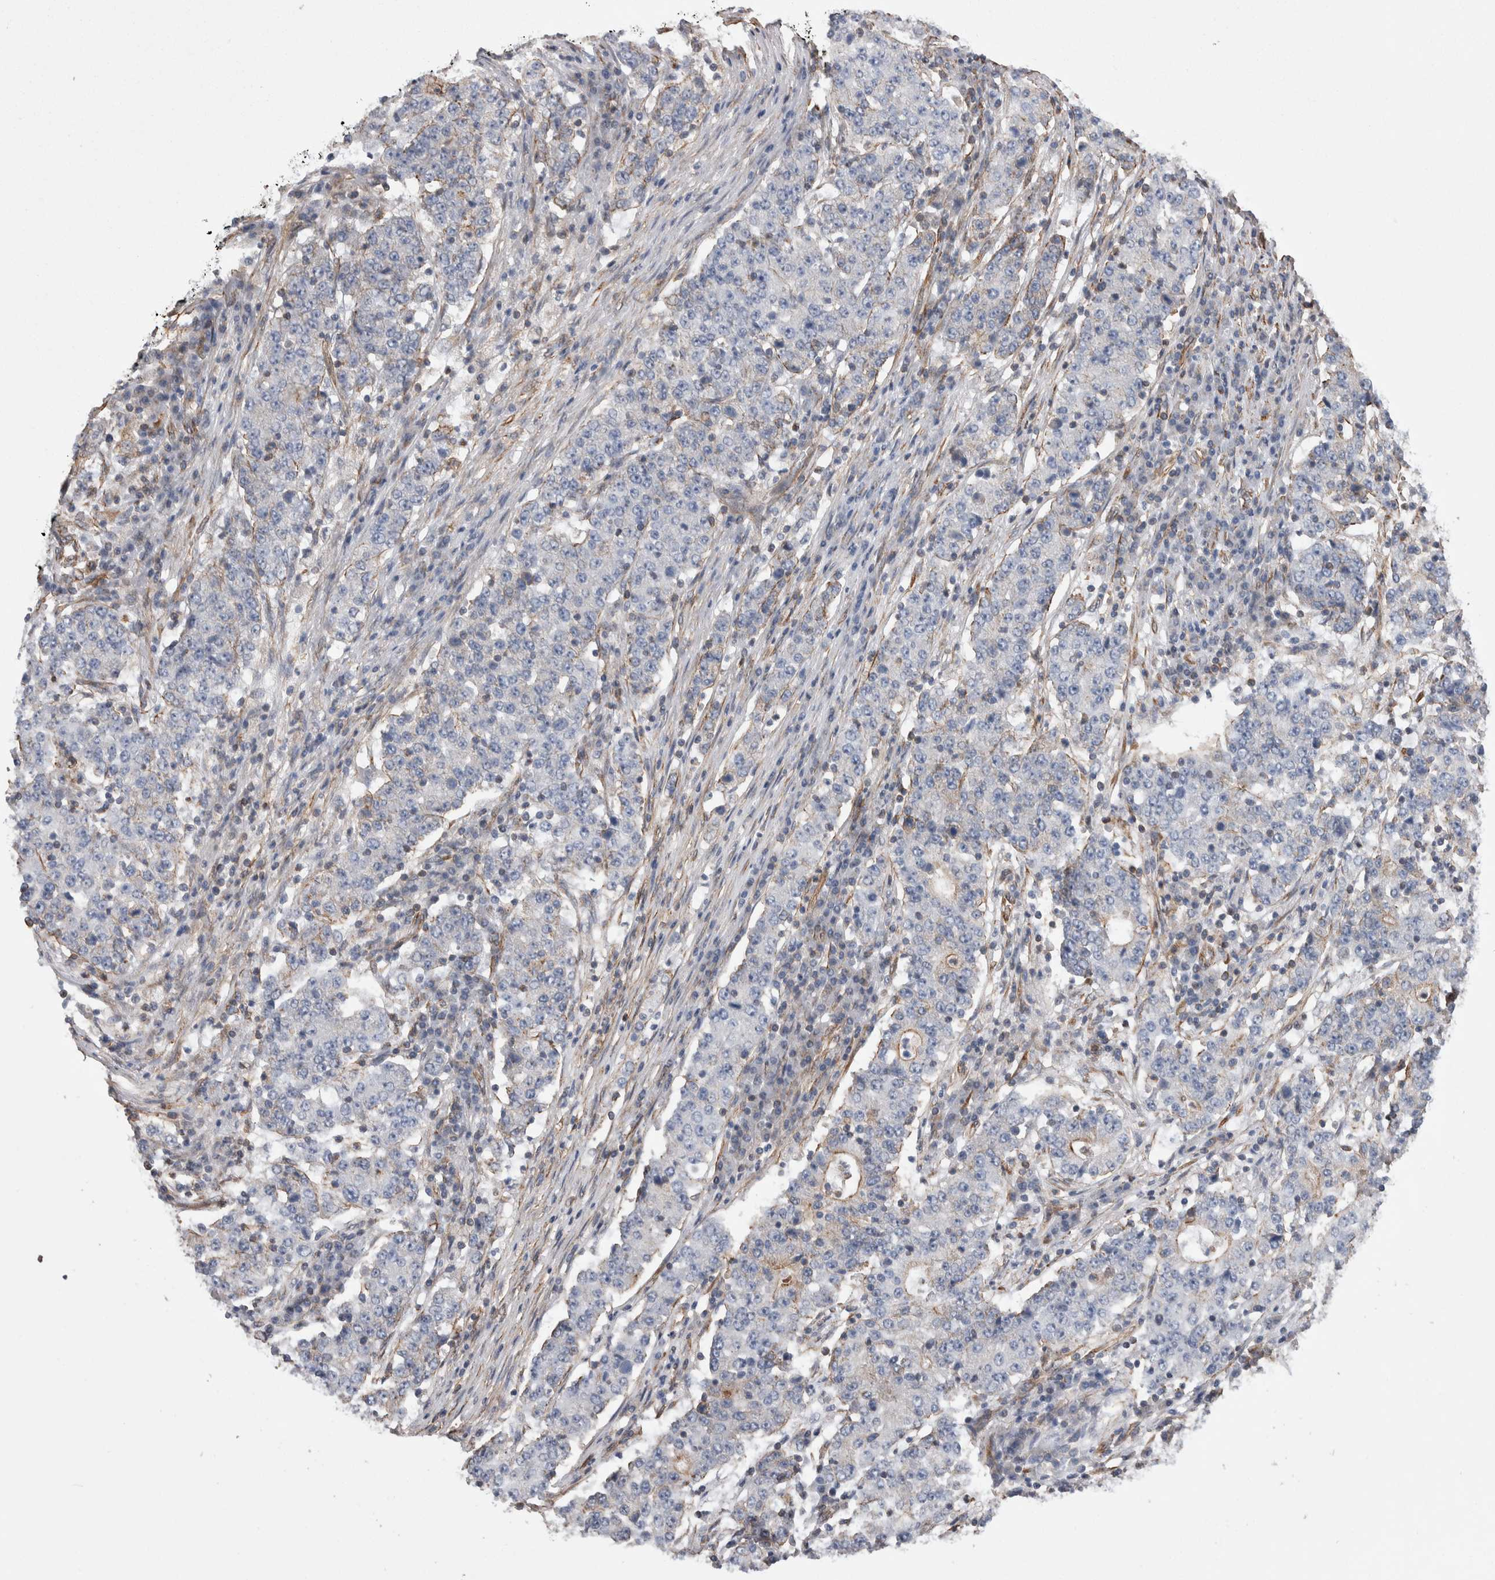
{"staining": {"intensity": "negative", "quantity": "none", "location": "none"}, "tissue": "stomach cancer", "cell_type": "Tumor cells", "image_type": "cancer", "snomed": [{"axis": "morphology", "description": "Adenocarcinoma, NOS"}, {"axis": "topography", "description": "Stomach"}], "caption": "Immunohistochemical staining of stomach cancer displays no significant positivity in tumor cells. (Brightfield microscopy of DAB immunohistochemistry at high magnification).", "gene": "KIF12", "patient": {"sex": "male", "age": 59}}